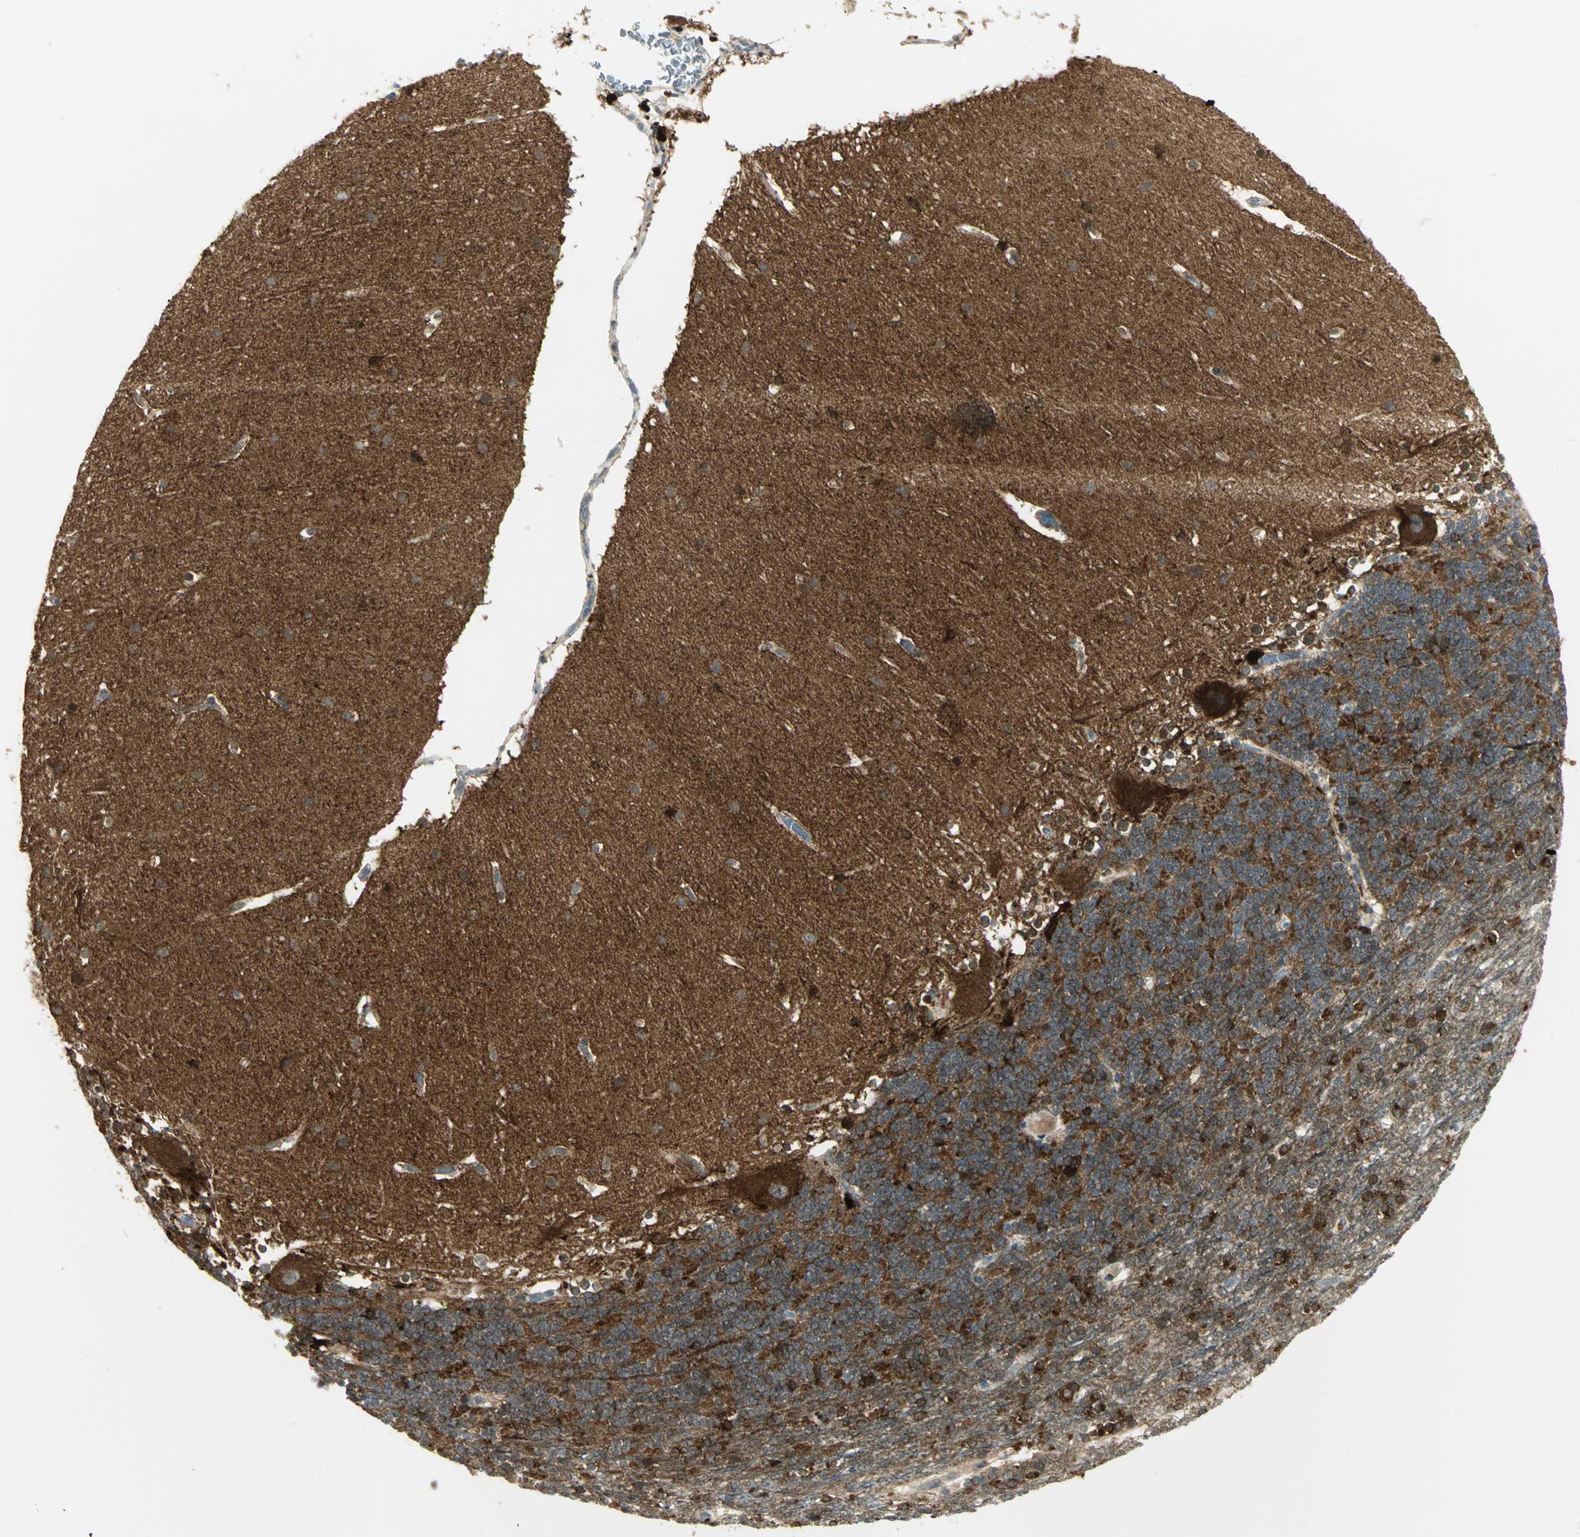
{"staining": {"intensity": "strong", "quantity": ">75%", "location": "cytoplasmic/membranous"}, "tissue": "cerebellum", "cell_type": "Cells in granular layer", "image_type": "normal", "snomed": [{"axis": "morphology", "description": "Normal tissue, NOS"}, {"axis": "topography", "description": "Cerebellum"}], "caption": "The image demonstrates immunohistochemical staining of unremarkable cerebellum. There is strong cytoplasmic/membranous staining is identified in about >75% of cells in granular layer.", "gene": "MAPK8IP3", "patient": {"sex": "female", "age": 19}}